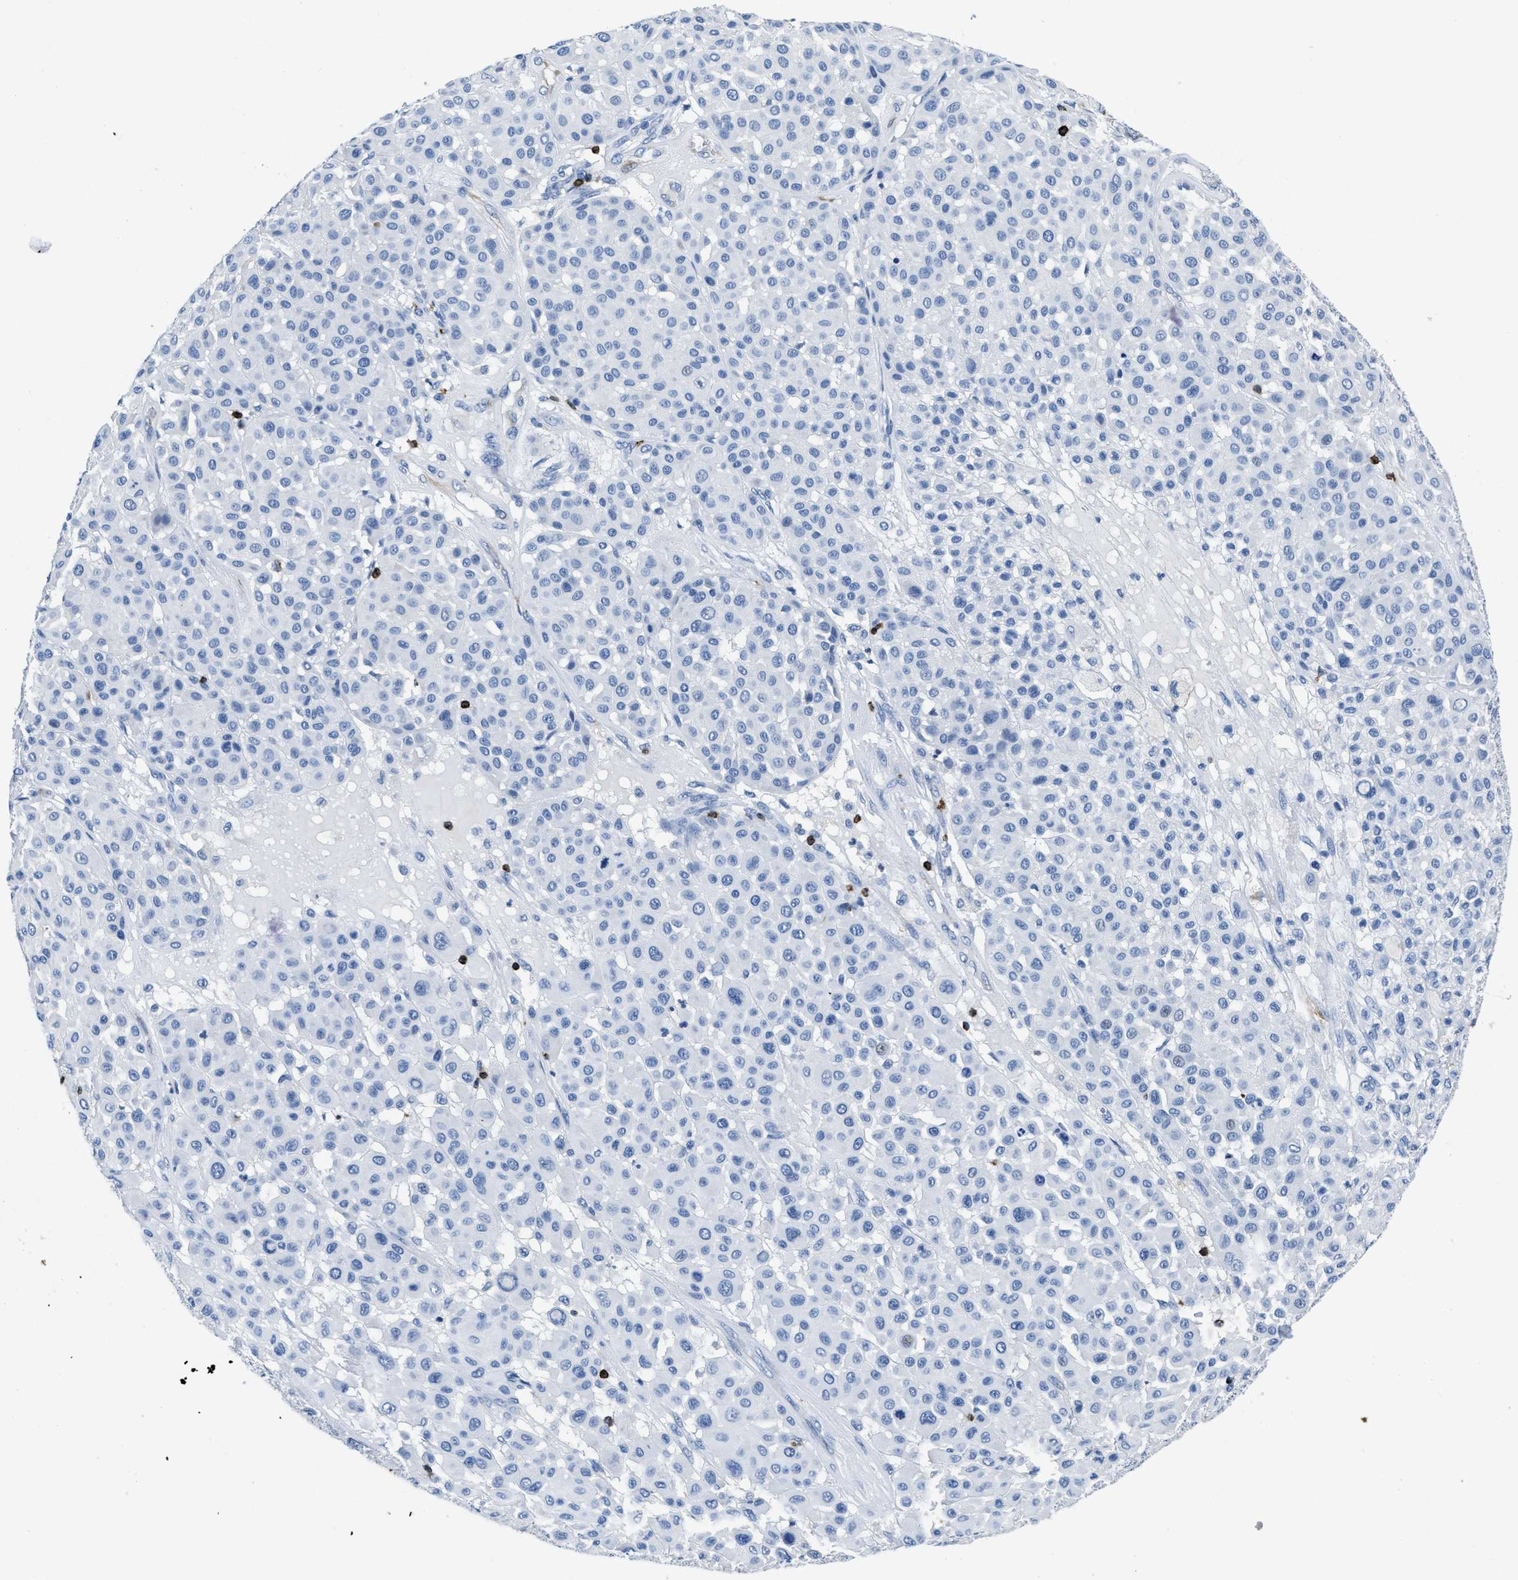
{"staining": {"intensity": "negative", "quantity": "none", "location": "none"}, "tissue": "melanoma", "cell_type": "Tumor cells", "image_type": "cancer", "snomed": [{"axis": "morphology", "description": "Malignant melanoma, Metastatic site"}, {"axis": "topography", "description": "Soft tissue"}], "caption": "The histopathology image shows no staining of tumor cells in melanoma.", "gene": "ITGA3", "patient": {"sex": "male", "age": 41}}